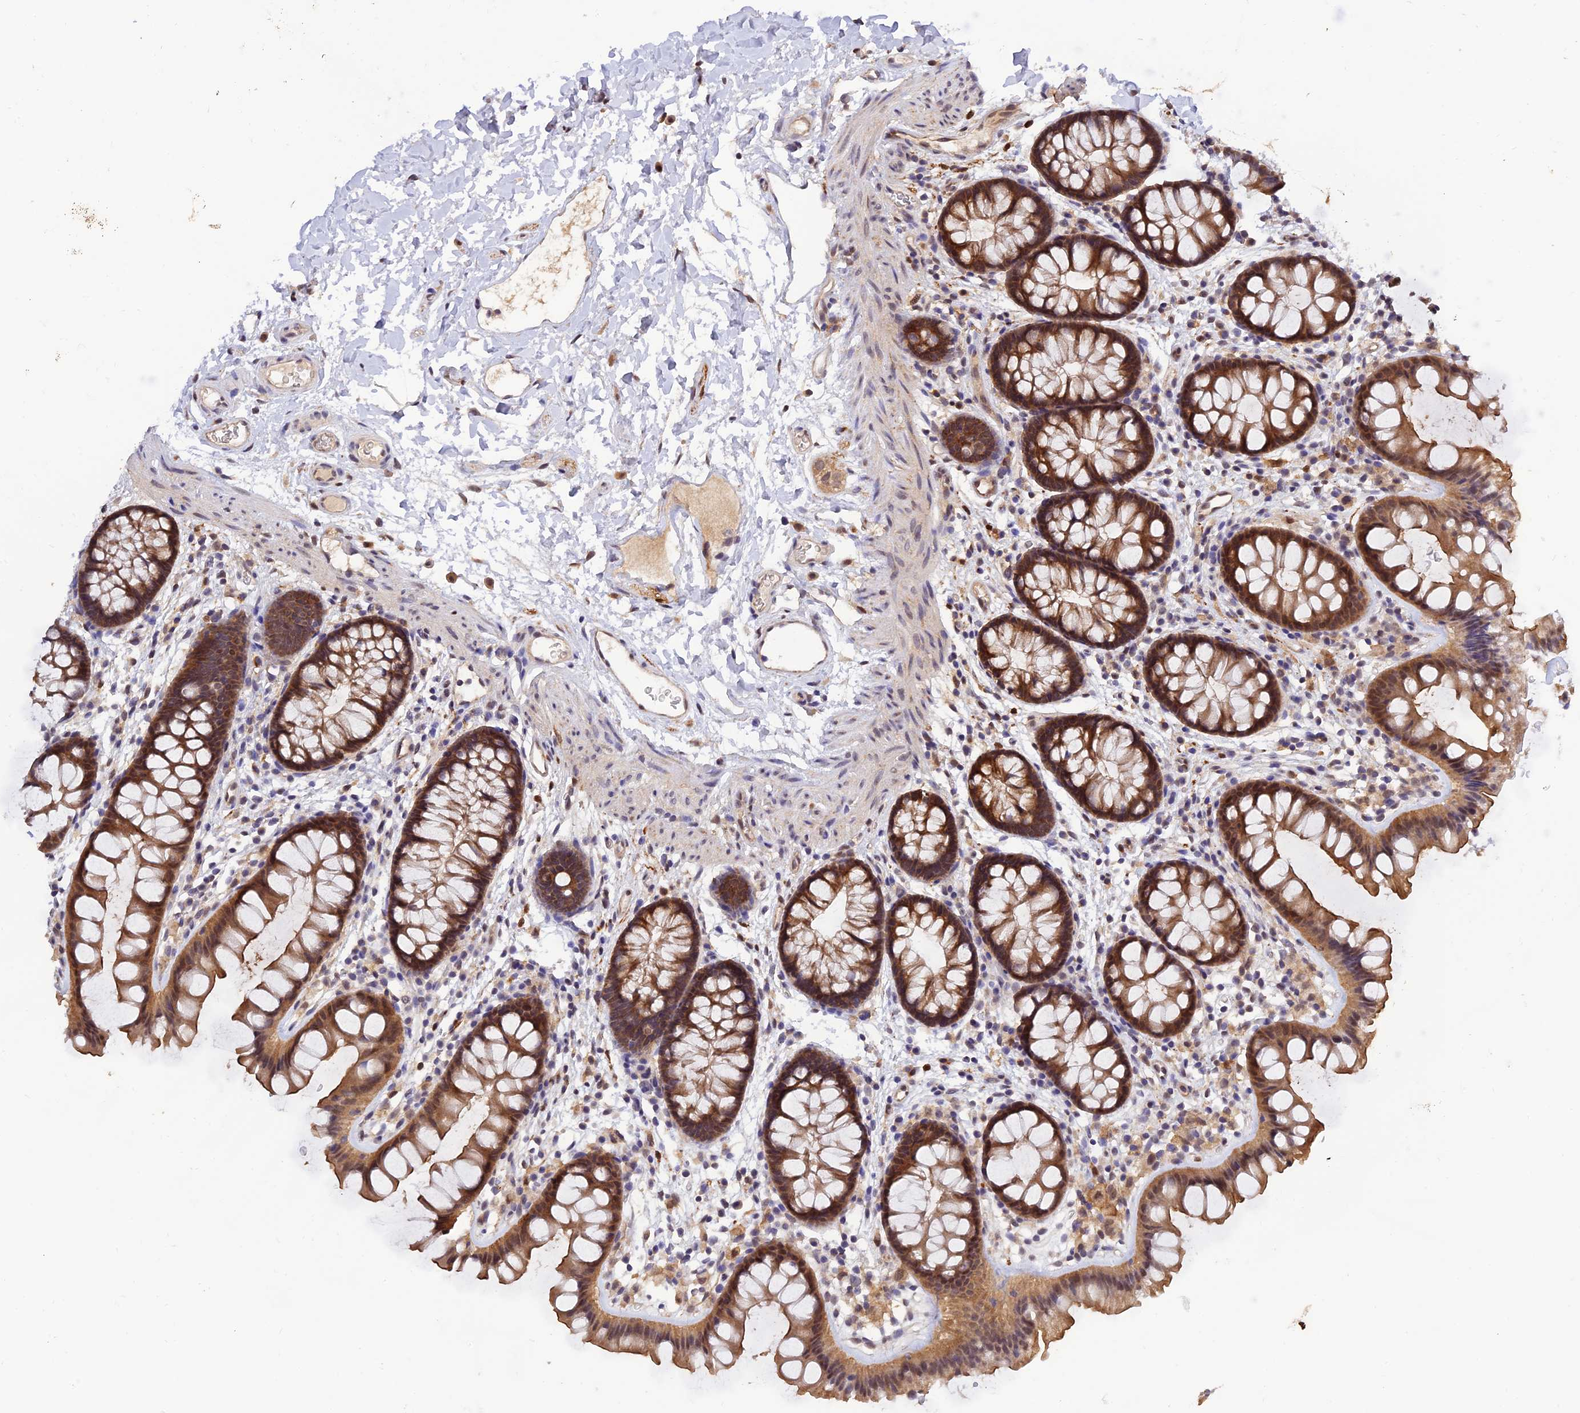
{"staining": {"intensity": "weak", "quantity": ">75%", "location": "cytoplasmic/membranous"}, "tissue": "colon", "cell_type": "Endothelial cells", "image_type": "normal", "snomed": [{"axis": "morphology", "description": "Normal tissue, NOS"}, {"axis": "topography", "description": "Colon"}], "caption": "Endothelial cells reveal low levels of weak cytoplasmic/membranous staining in approximately >75% of cells in benign human colon.", "gene": "MNS1", "patient": {"sex": "female", "age": 62}}